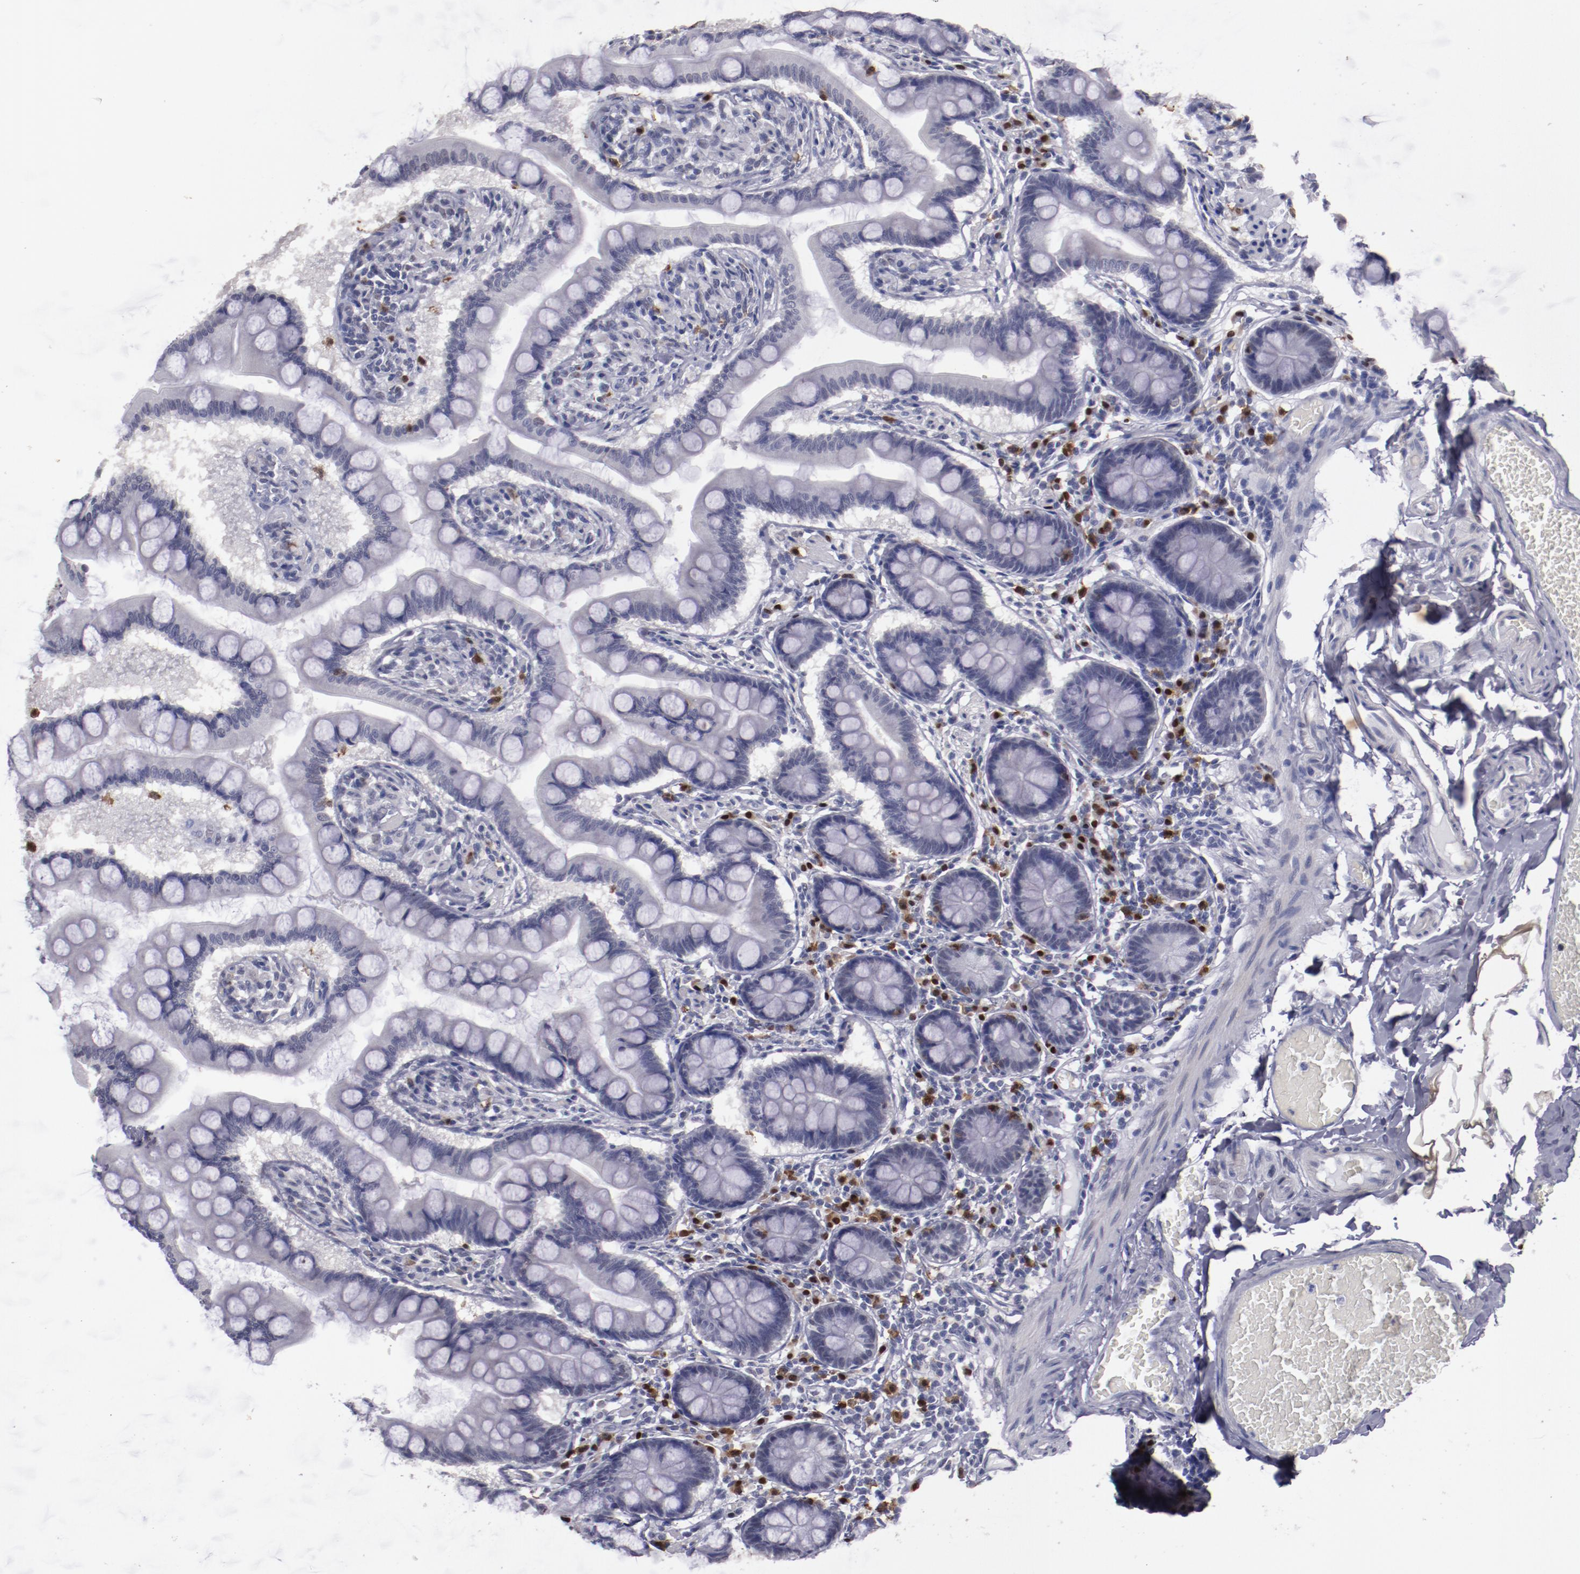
{"staining": {"intensity": "negative", "quantity": "none", "location": "none"}, "tissue": "small intestine", "cell_type": "Glandular cells", "image_type": "normal", "snomed": [{"axis": "morphology", "description": "Normal tissue, NOS"}, {"axis": "topography", "description": "Small intestine"}], "caption": "This is an IHC histopathology image of unremarkable human small intestine. There is no staining in glandular cells.", "gene": "IRF4", "patient": {"sex": "male", "age": 41}}